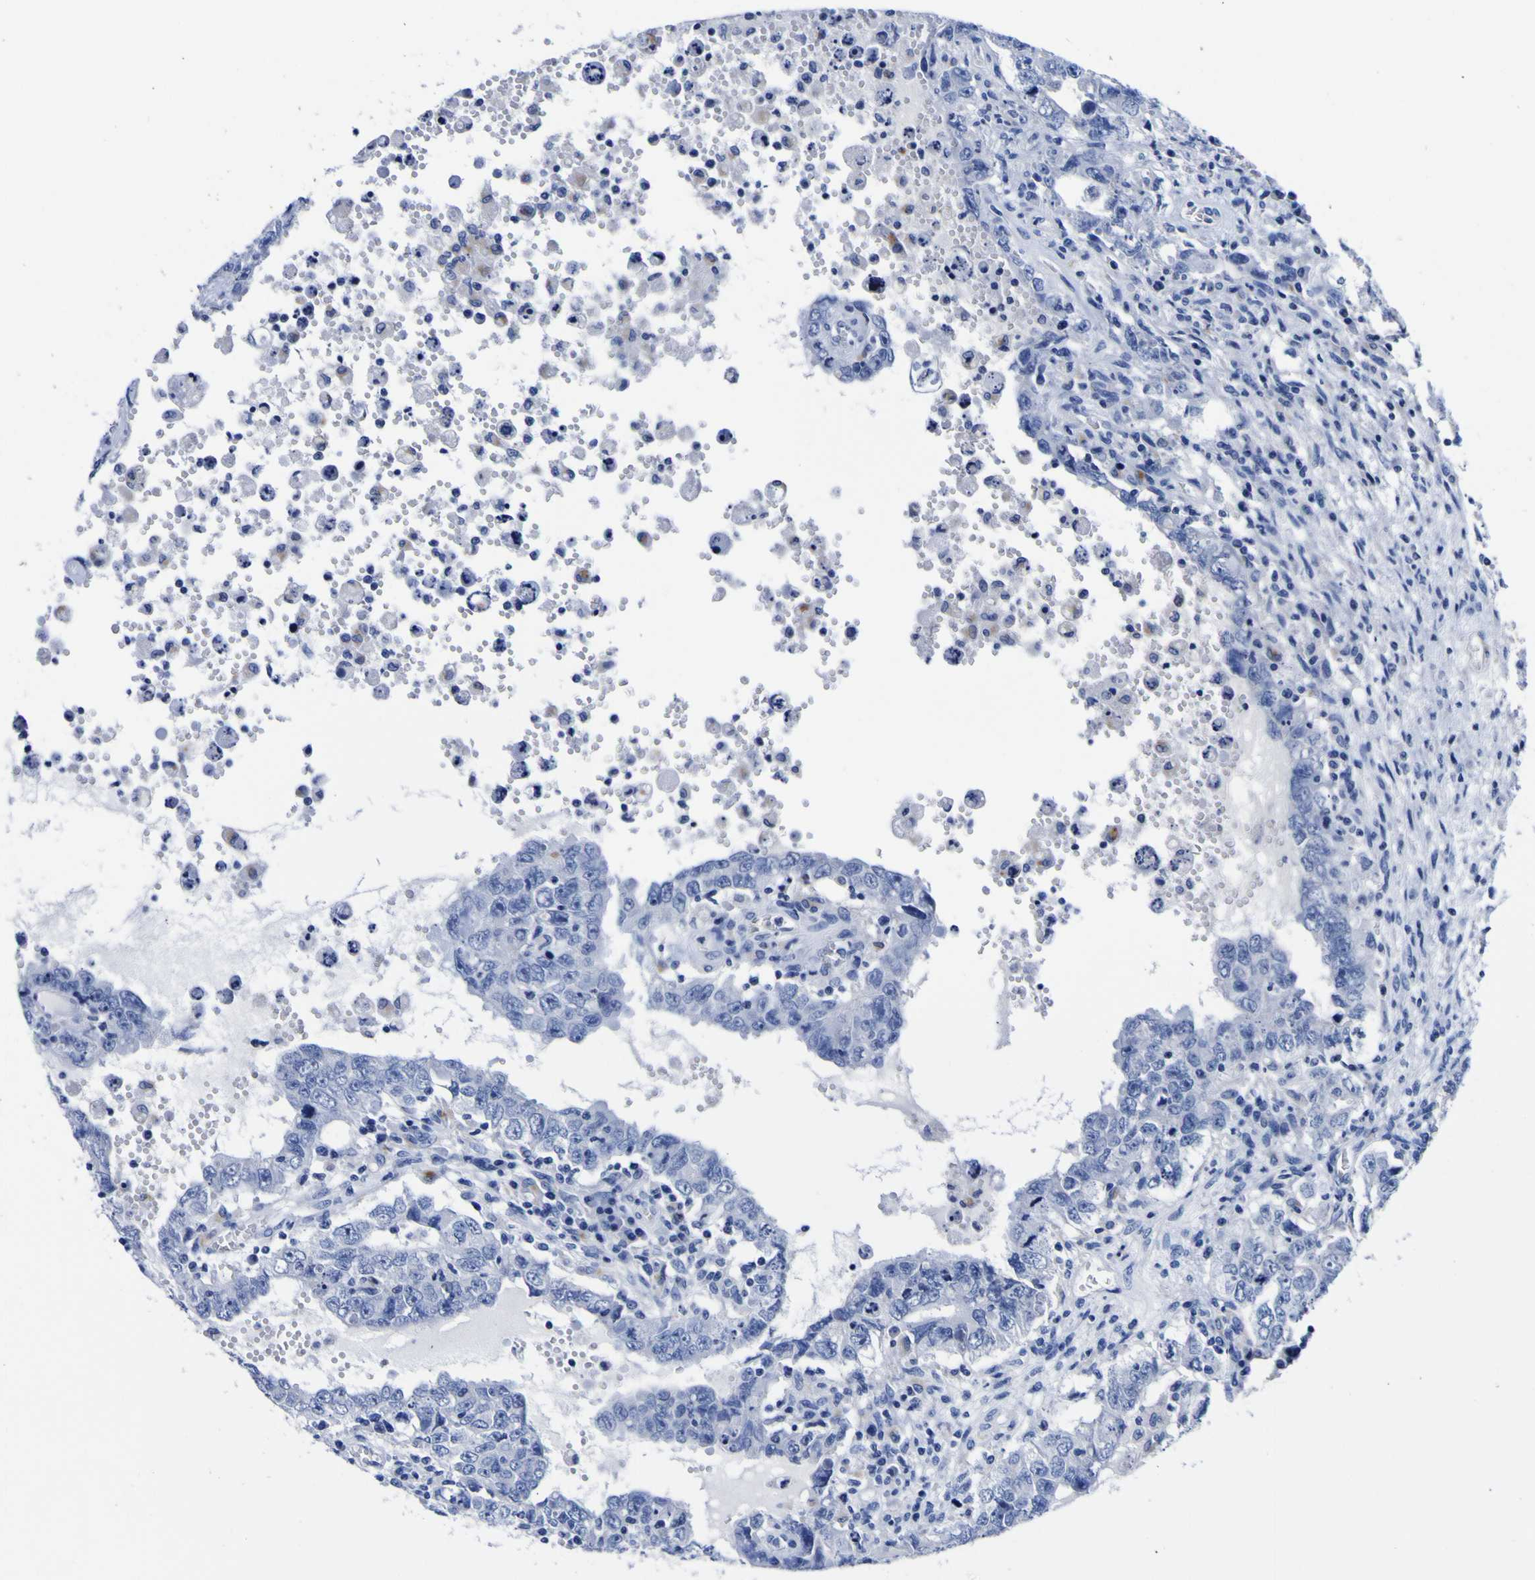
{"staining": {"intensity": "negative", "quantity": "none", "location": "none"}, "tissue": "testis cancer", "cell_type": "Tumor cells", "image_type": "cancer", "snomed": [{"axis": "morphology", "description": "Carcinoma, Embryonal, NOS"}, {"axis": "topography", "description": "Testis"}], "caption": "A histopathology image of testis cancer (embryonal carcinoma) stained for a protein reveals no brown staining in tumor cells.", "gene": "HLA-DQA1", "patient": {"sex": "male", "age": 26}}